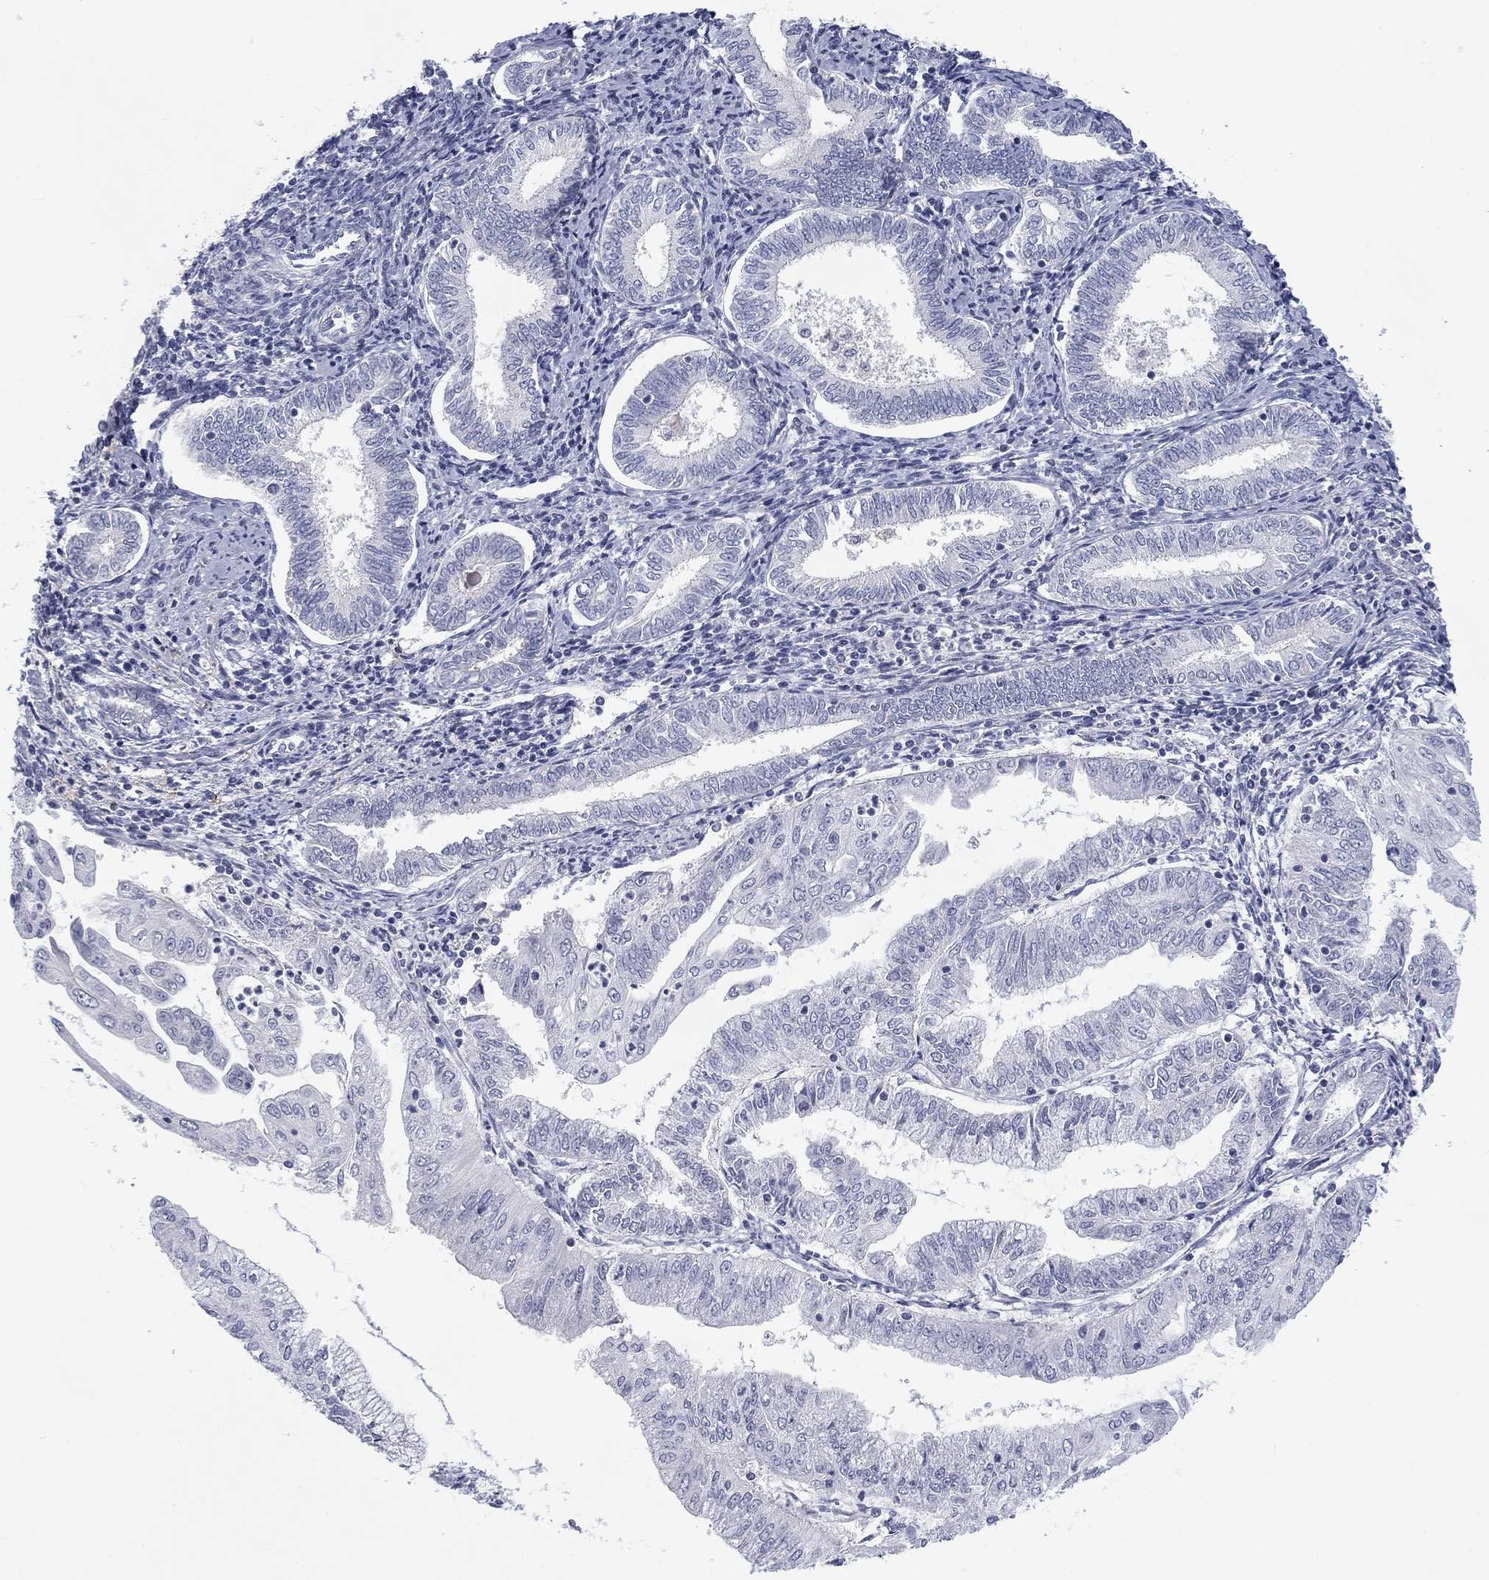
{"staining": {"intensity": "negative", "quantity": "none", "location": "none"}, "tissue": "endometrial cancer", "cell_type": "Tumor cells", "image_type": "cancer", "snomed": [{"axis": "morphology", "description": "Adenocarcinoma, NOS"}, {"axis": "topography", "description": "Endometrium"}], "caption": "DAB (3,3'-diaminobenzidine) immunohistochemical staining of human endometrial adenocarcinoma shows no significant positivity in tumor cells. Brightfield microscopy of IHC stained with DAB (3,3'-diaminobenzidine) (brown) and hematoxylin (blue), captured at high magnification.", "gene": "CALB1", "patient": {"sex": "female", "age": 56}}